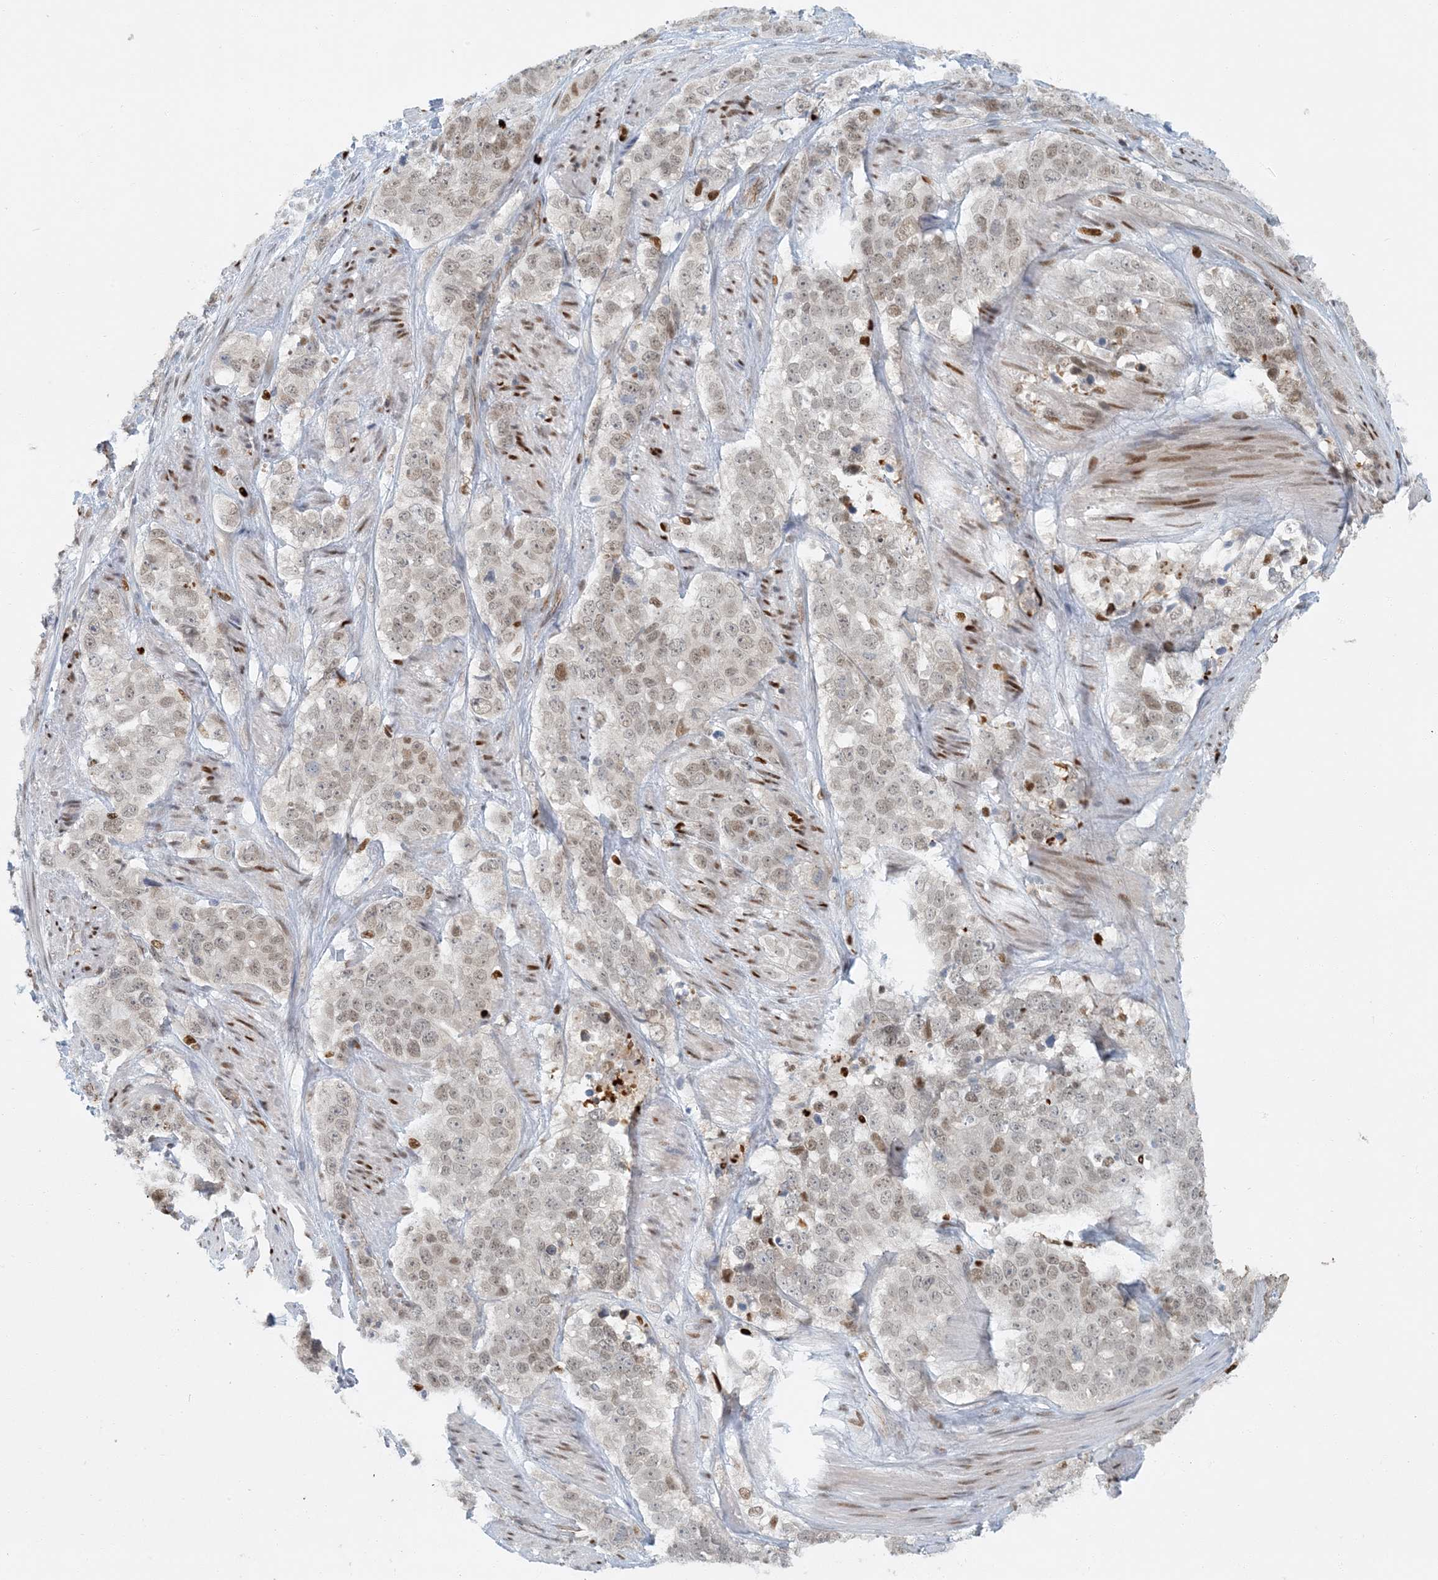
{"staining": {"intensity": "weak", "quantity": ">75%", "location": "nuclear"}, "tissue": "stomach cancer", "cell_type": "Tumor cells", "image_type": "cancer", "snomed": [{"axis": "morphology", "description": "Adenocarcinoma, NOS"}, {"axis": "topography", "description": "Stomach"}], "caption": "A low amount of weak nuclear expression is identified in about >75% of tumor cells in stomach adenocarcinoma tissue.", "gene": "AK9", "patient": {"sex": "male", "age": 48}}